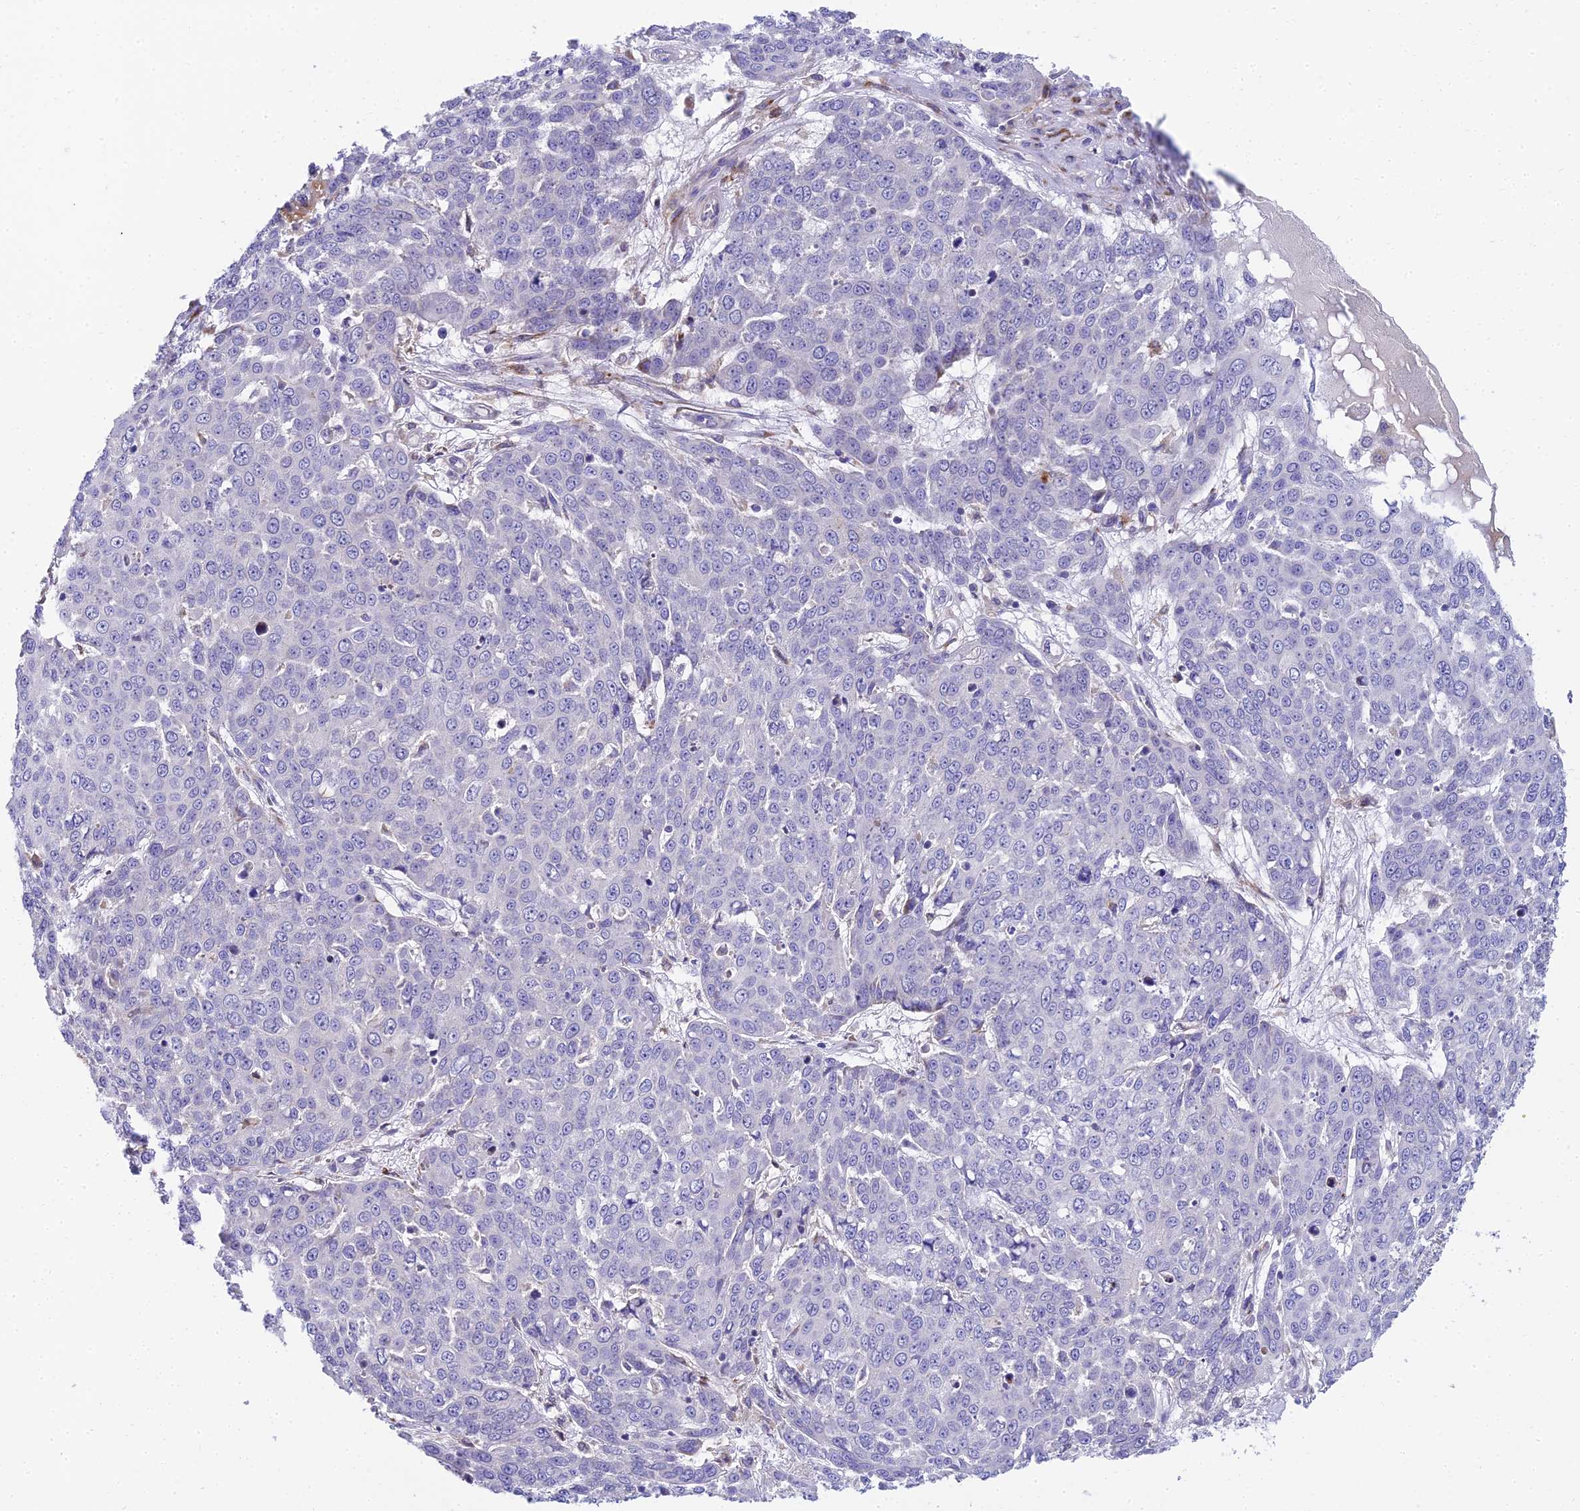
{"staining": {"intensity": "negative", "quantity": "none", "location": "none"}, "tissue": "skin cancer", "cell_type": "Tumor cells", "image_type": "cancer", "snomed": [{"axis": "morphology", "description": "Squamous cell carcinoma, NOS"}, {"axis": "topography", "description": "Skin"}], "caption": "The immunohistochemistry micrograph has no significant positivity in tumor cells of skin cancer (squamous cell carcinoma) tissue.", "gene": "CLCN7", "patient": {"sex": "male", "age": 71}}